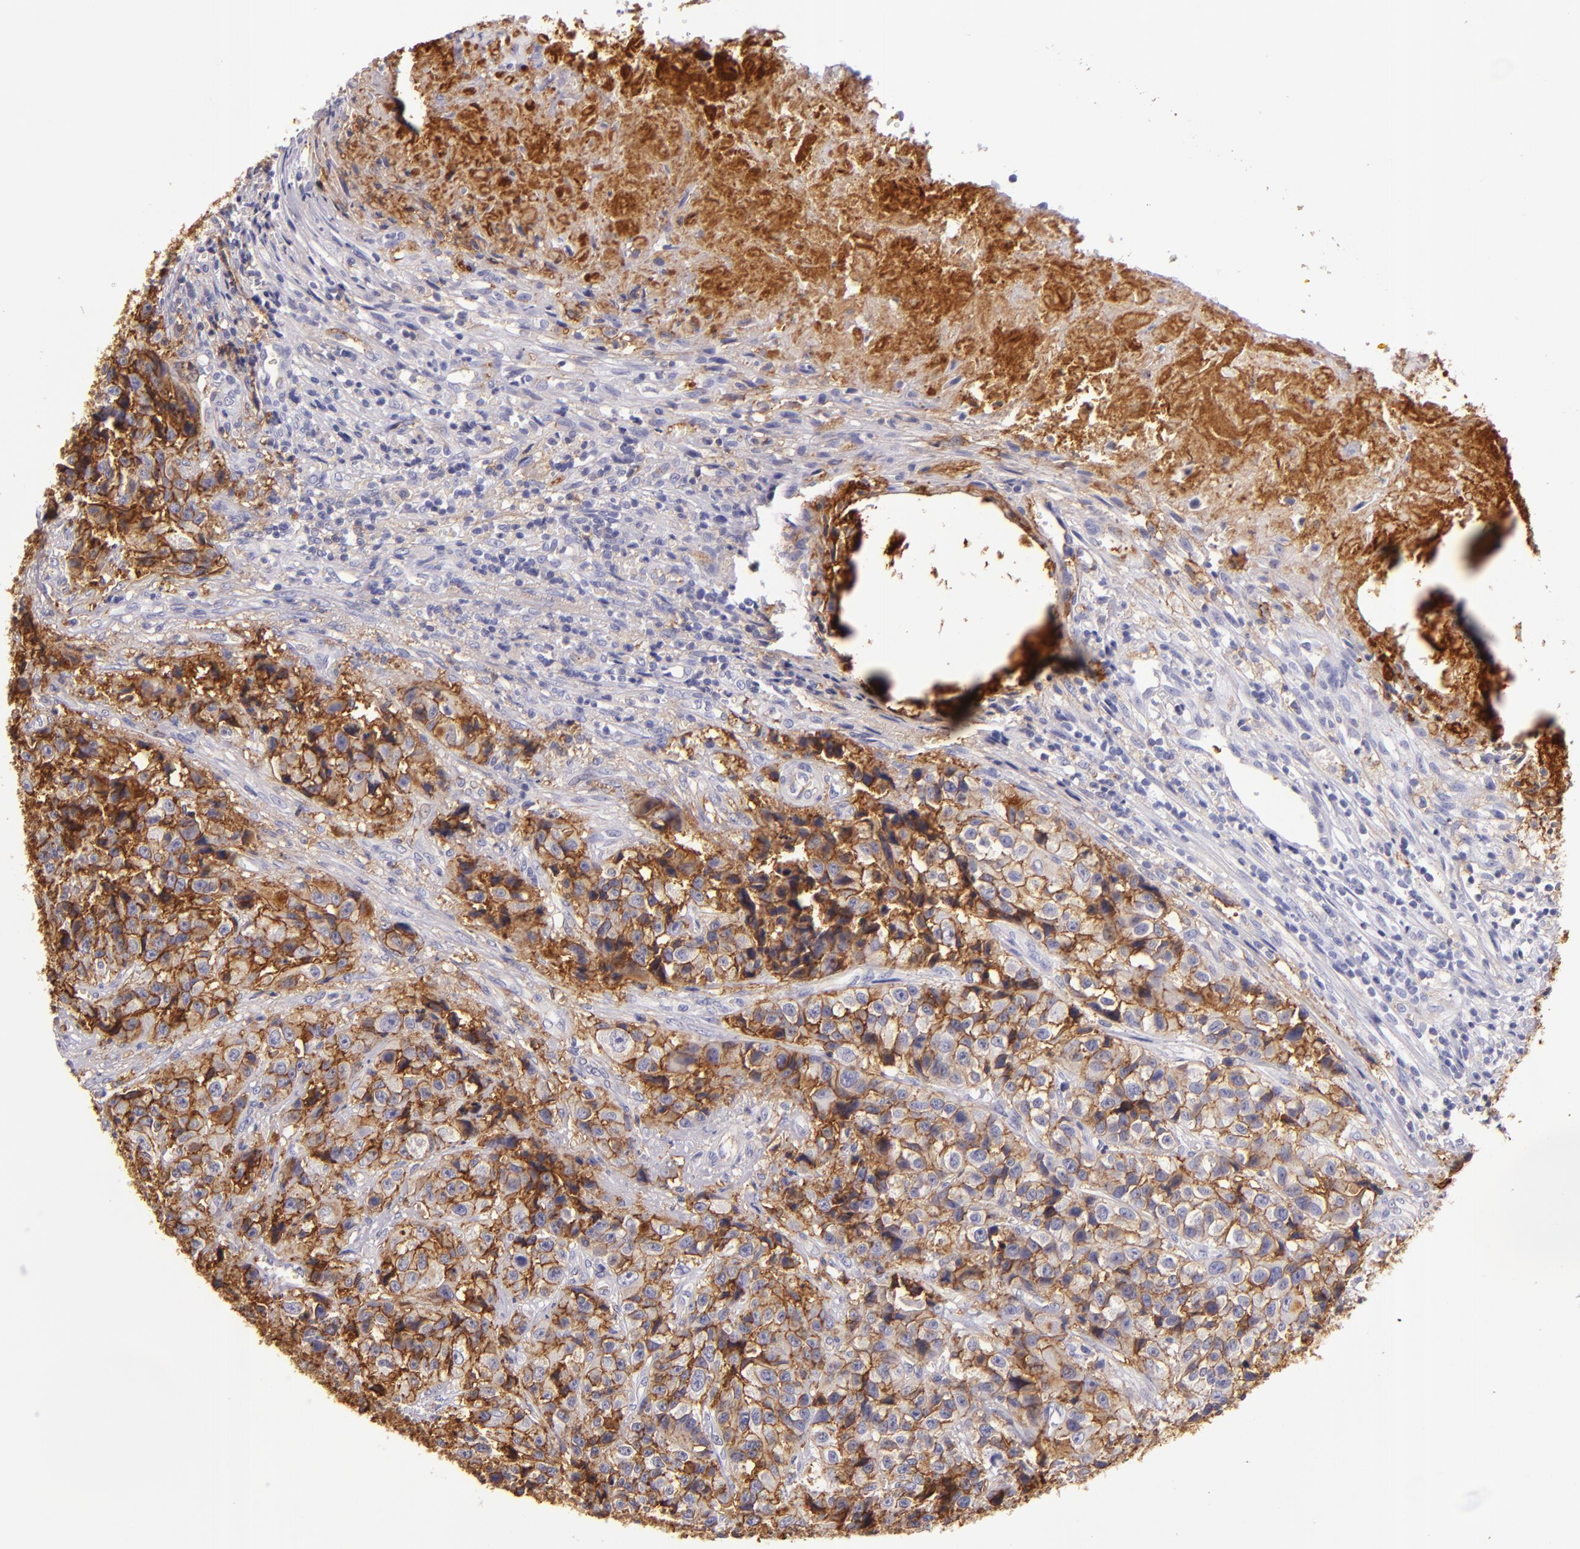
{"staining": {"intensity": "strong", "quantity": ">75%", "location": "cytoplasmic/membranous"}, "tissue": "urothelial cancer", "cell_type": "Tumor cells", "image_type": "cancer", "snomed": [{"axis": "morphology", "description": "Urothelial carcinoma, High grade"}, {"axis": "topography", "description": "Urinary bladder"}], "caption": "The image displays staining of urothelial cancer, revealing strong cytoplasmic/membranous protein expression (brown color) within tumor cells. (brown staining indicates protein expression, while blue staining denotes nuclei).", "gene": "CD9", "patient": {"sex": "female", "age": 81}}